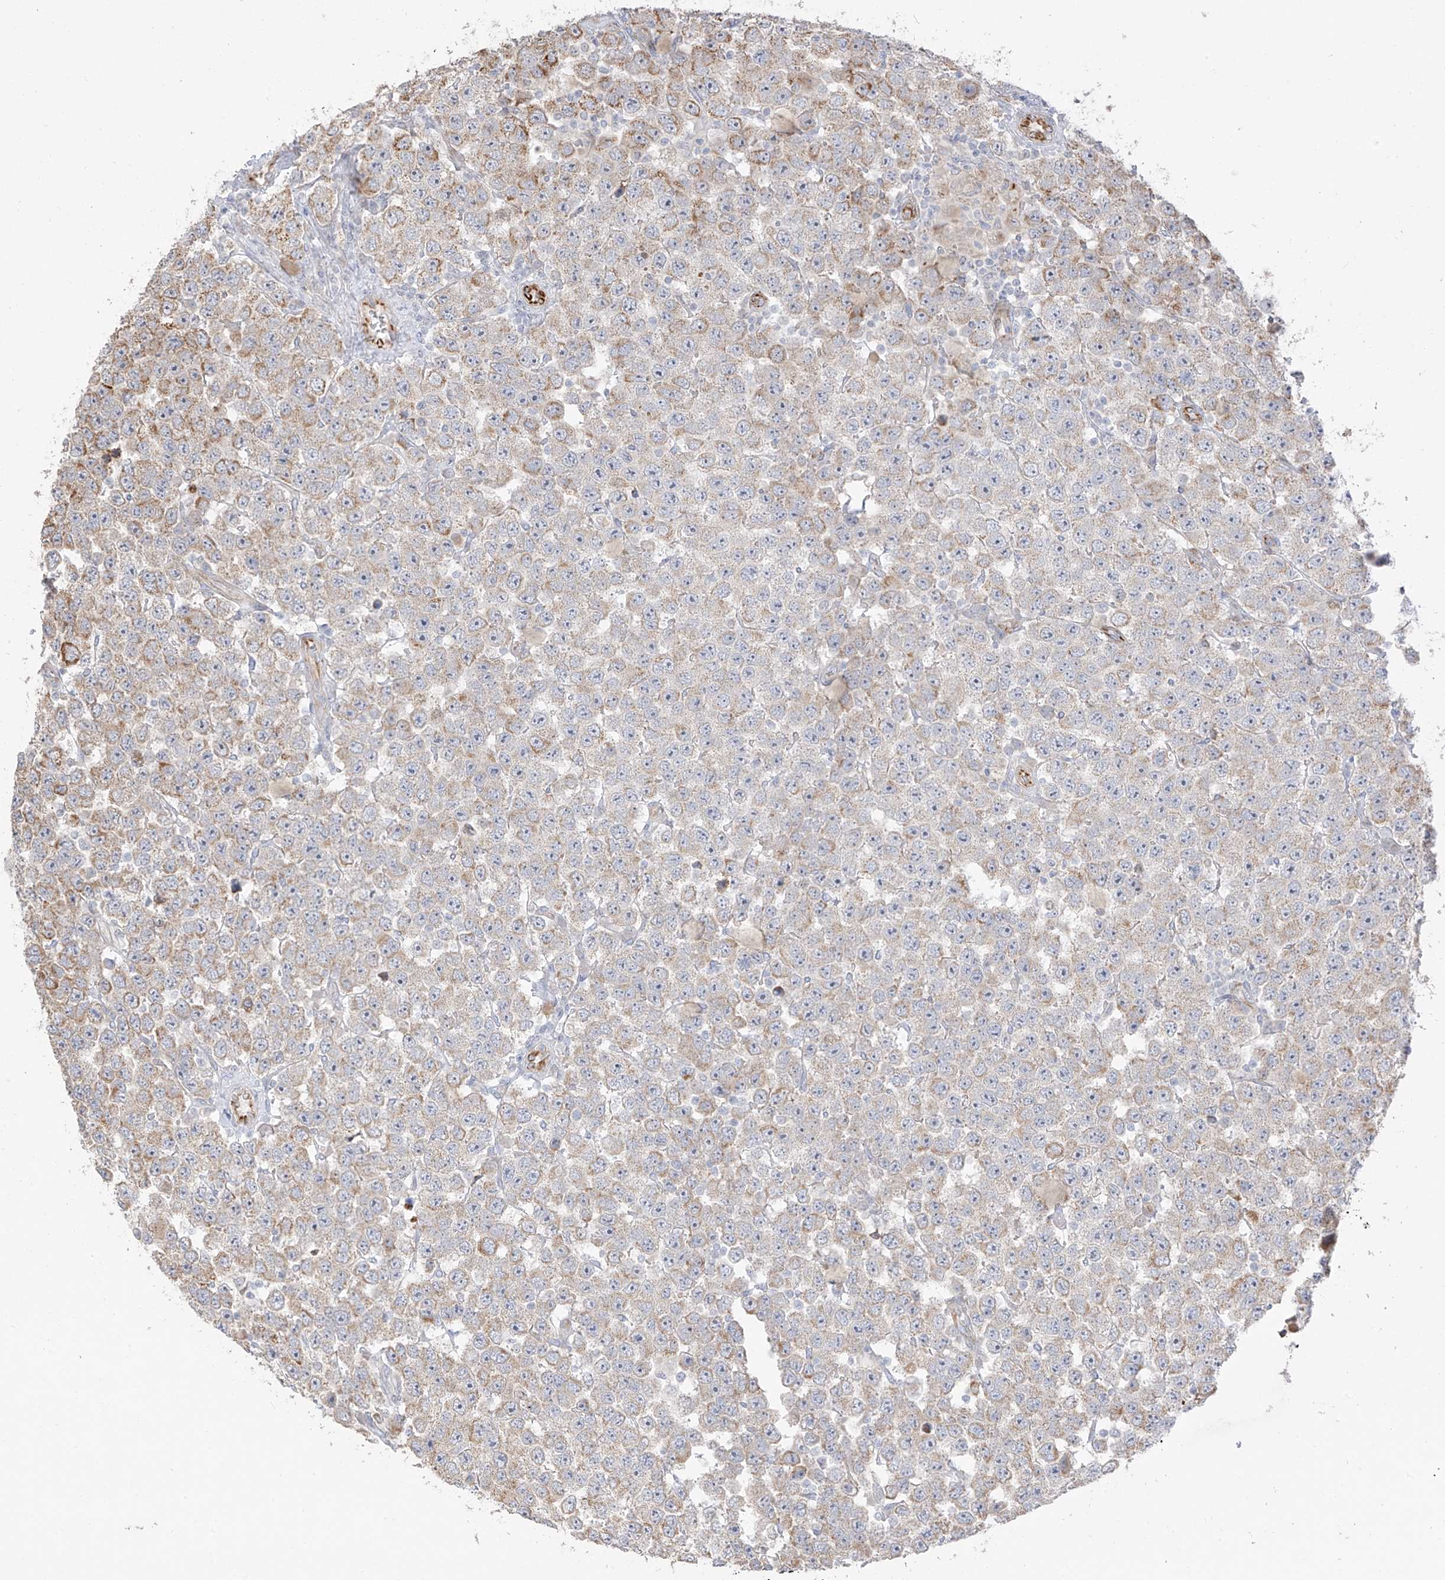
{"staining": {"intensity": "moderate", "quantity": "<25%", "location": "cytoplasmic/membranous"}, "tissue": "testis cancer", "cell_type": "Tumor cells", "image_type": "cancer", "snomed": [{"axis": "morphology", "description": "Seminoma, NOS"}, {"axis": "topography", "description": "Testis"}], "caption": "This image displays testis cancer stained with immunohistochemistry to label a protein in brown. The cytoplasmic/membranous of tumor cells show moderate positivity for the protein. Nuclei are counter-stained blue.", "gene": "DCDC2", "patient": {"sex": "male", "age": 28}}